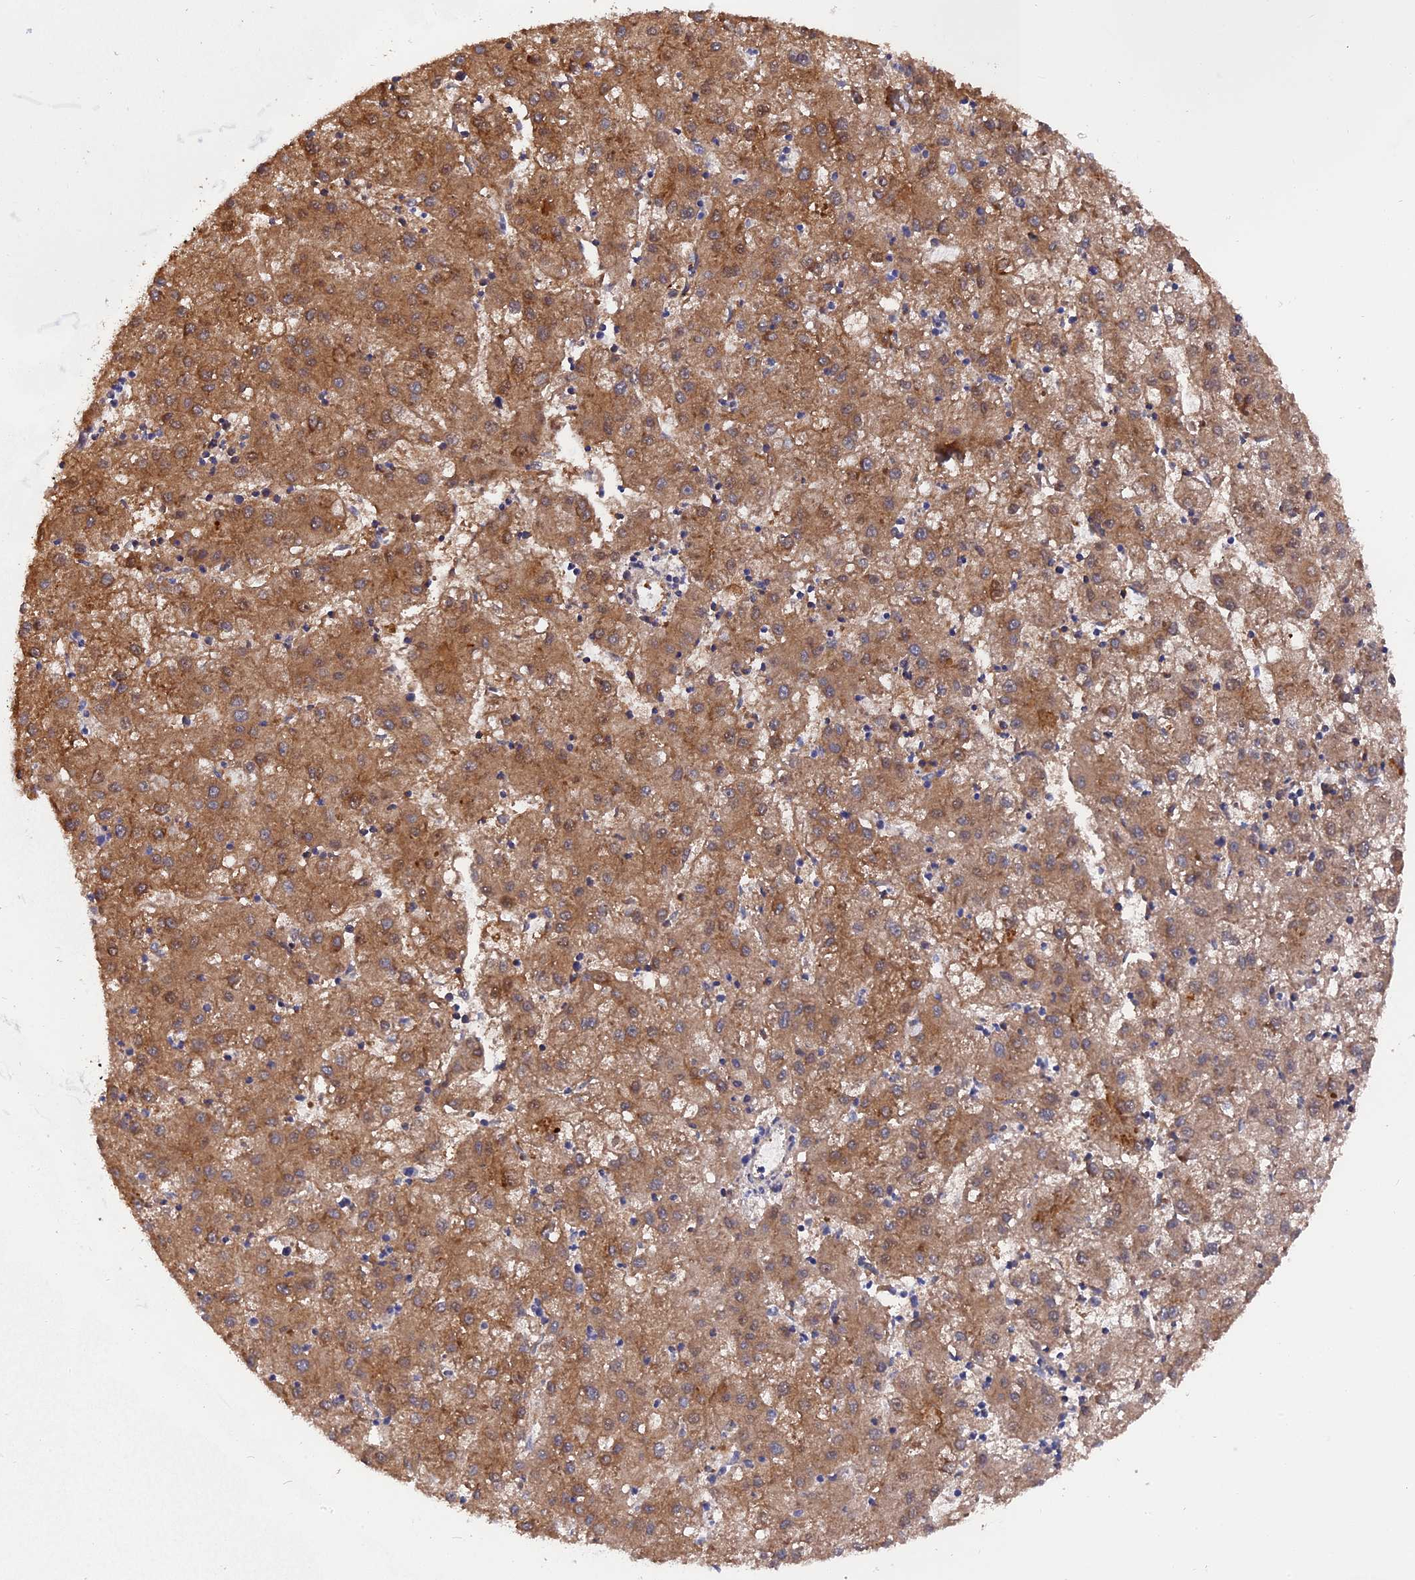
{"staining": {"intensity": "moderate", "quantity": ">75%", "location": "cytoplasmic/membranous"}, "tissue": "liver cancer", "cell_type": "Tumor cells", "image_type": "cancer", "snomed": [{"axis": "morphology", "description": "Carcinoma, Hepatocellular, NOS"}, {"axis": "topography", "description": "Liver"}], "caption": "Approximately >75% of tumor cells in human liver cancer (hepatocellular carcinoma) demonstrate moderate cytoplasmic/membranous protein staining as visualized by brown immunohistochemical staining.", "gene": "ZCCHC2", "patient": {"sex": "male", "age": 72}}